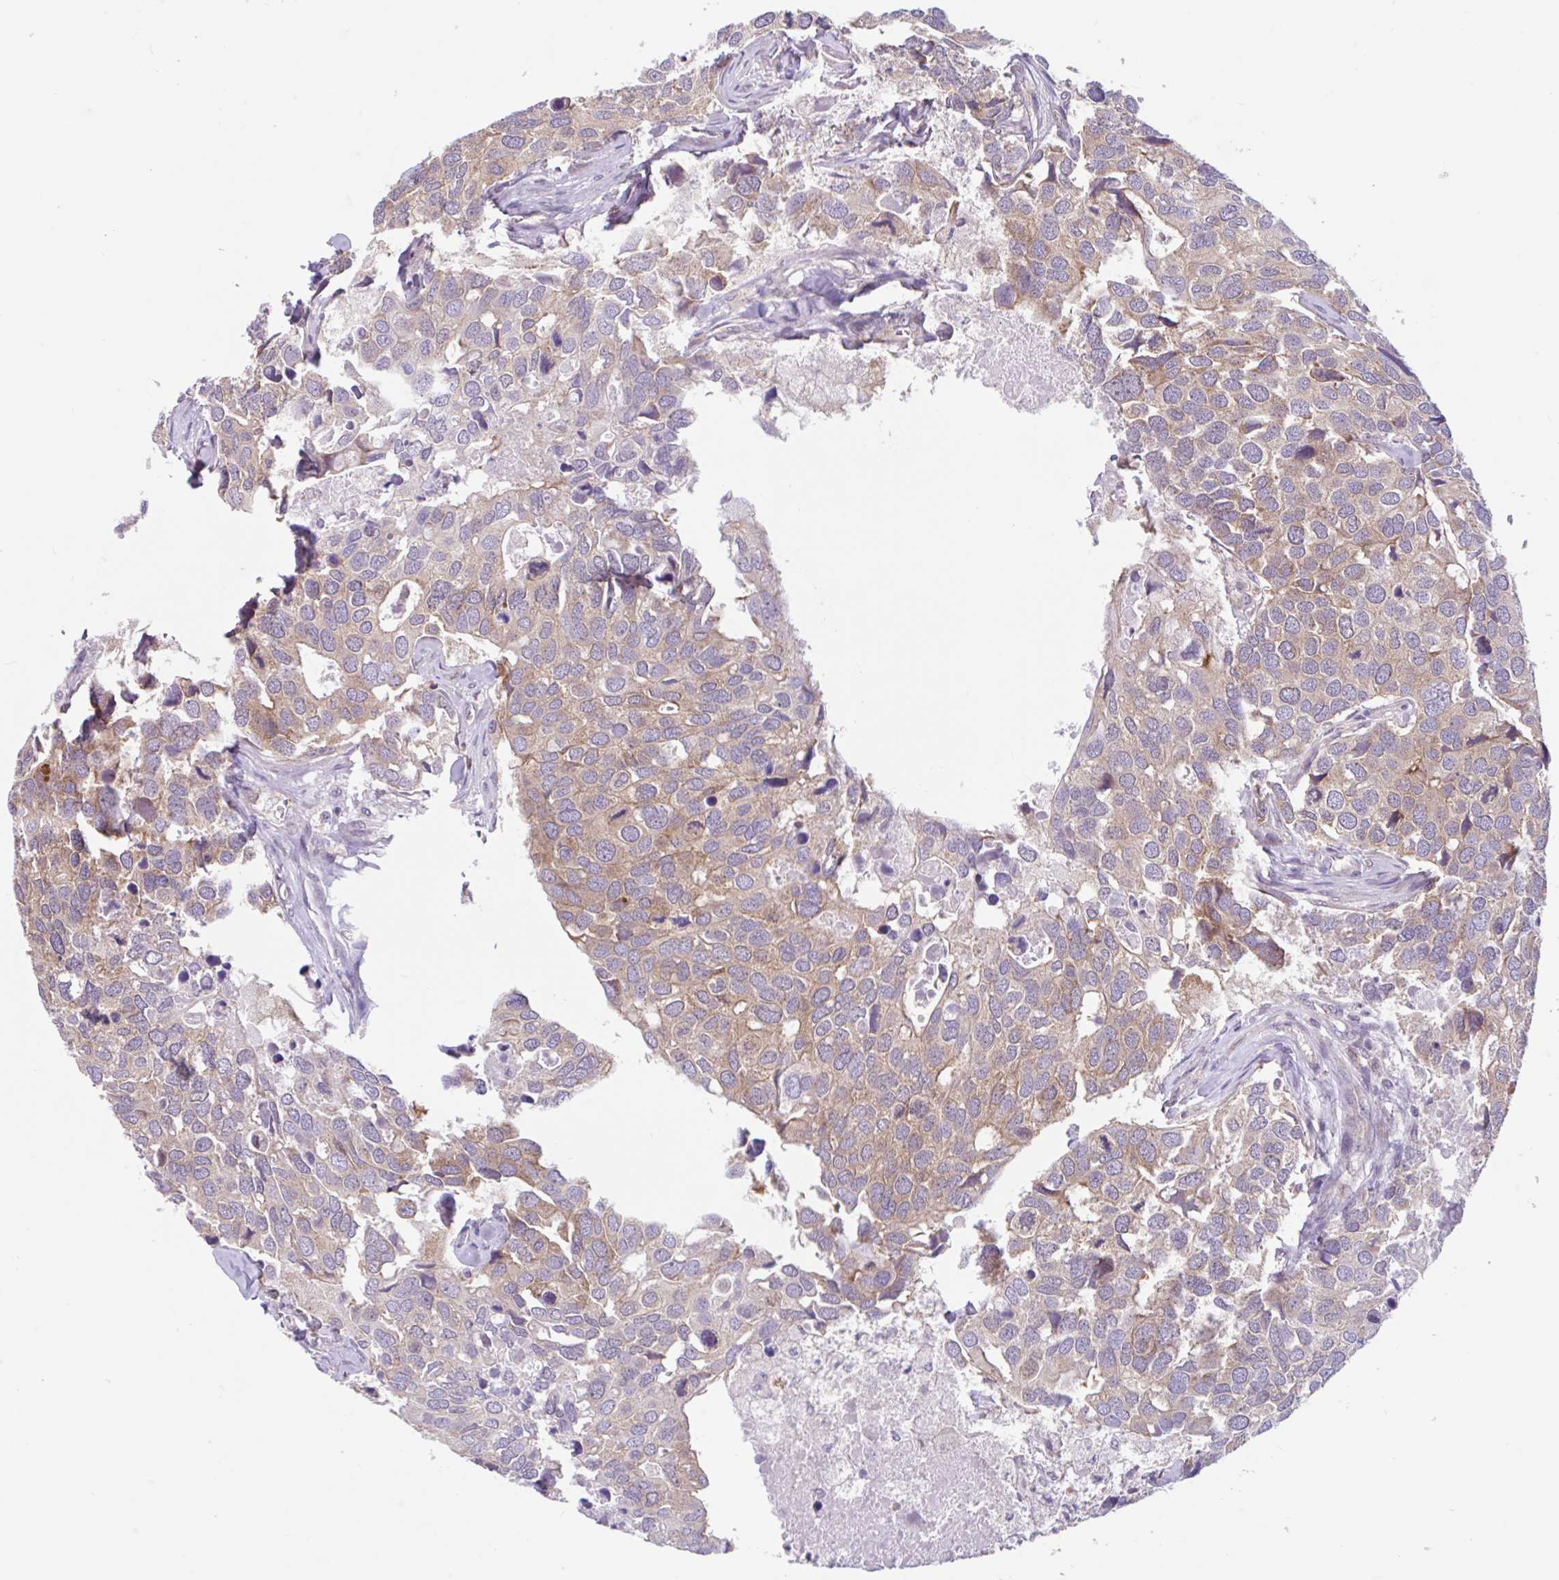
{"staining": {"intensity": "weak", "quantity": "25%-75%", "location": "cytoplasmic/membranous"}, "tissue": "breast cancer", "cell_type": "Tumor cells", "image_type": "cancer", "snomed": [{"axis": "morphology", "description": "Duct carcinoma"}, {"axis": "topography", "description": "Breast"}], "caption": "DAB immunohistochemical staining of human breast cancer demonstrates weak cytoplasmic/membranous protein staining in about 25%-75% of tumor cells.", "gene": "RALBP1", "patient": {"sex": "female", "age": 83}}